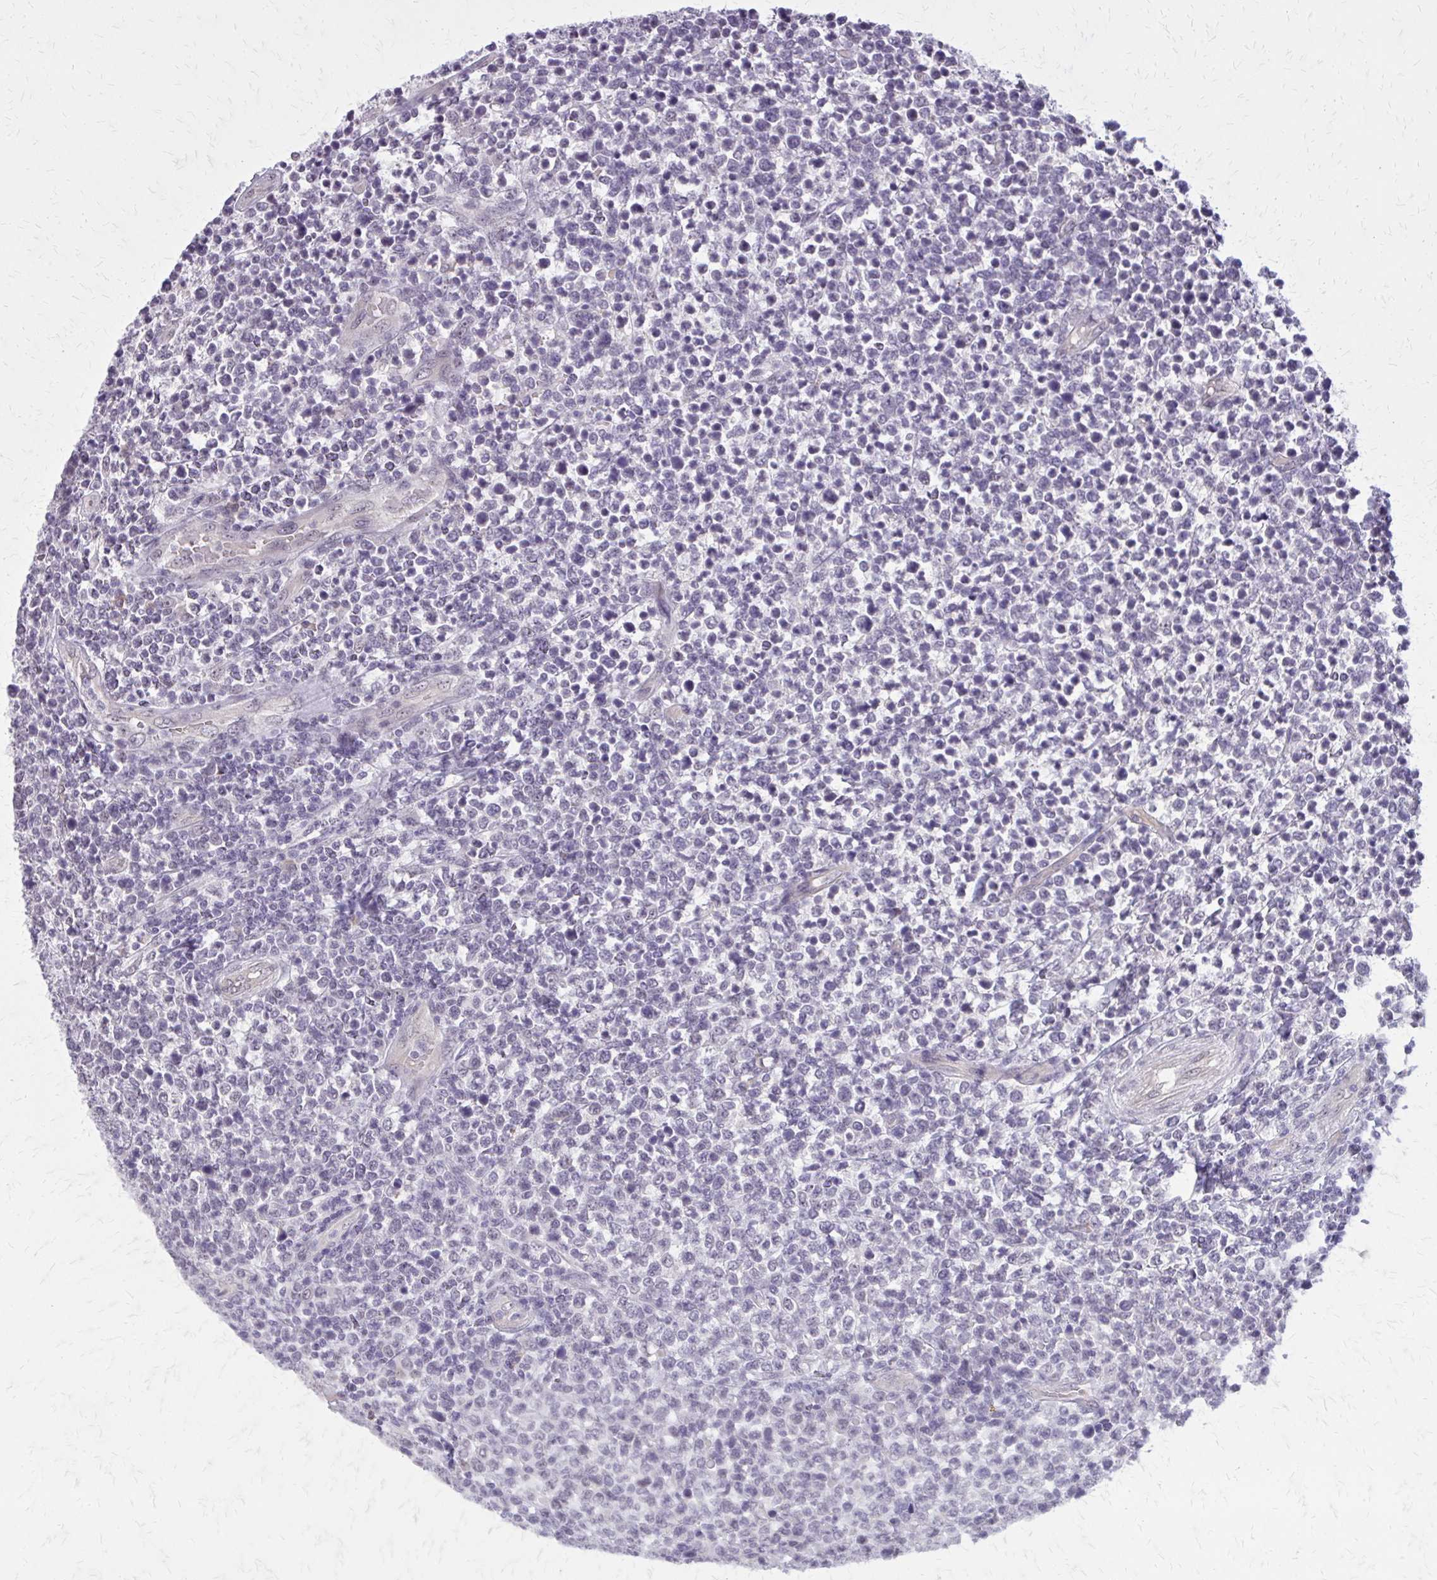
{"staining": {"intensity": "negative", "quantity": "none", "location": "none"}, "tissue": "lymphoma", "cell_type": "Tumor cells", "image_type": "cancer", "snomed": [{"axis": "morphology", "description": "Malignant lymphoma, non-Hodgkin's type, High grade"}, {"axis": "topography", "description": "Soft tissue"}], "caption": "Tumor cells are negative for protein expression in human malignant lymphoma, non-Hodgkin's type (high-grade).", "gene": "PLCB1", "patient": {"sex": "female", "age": 56}}